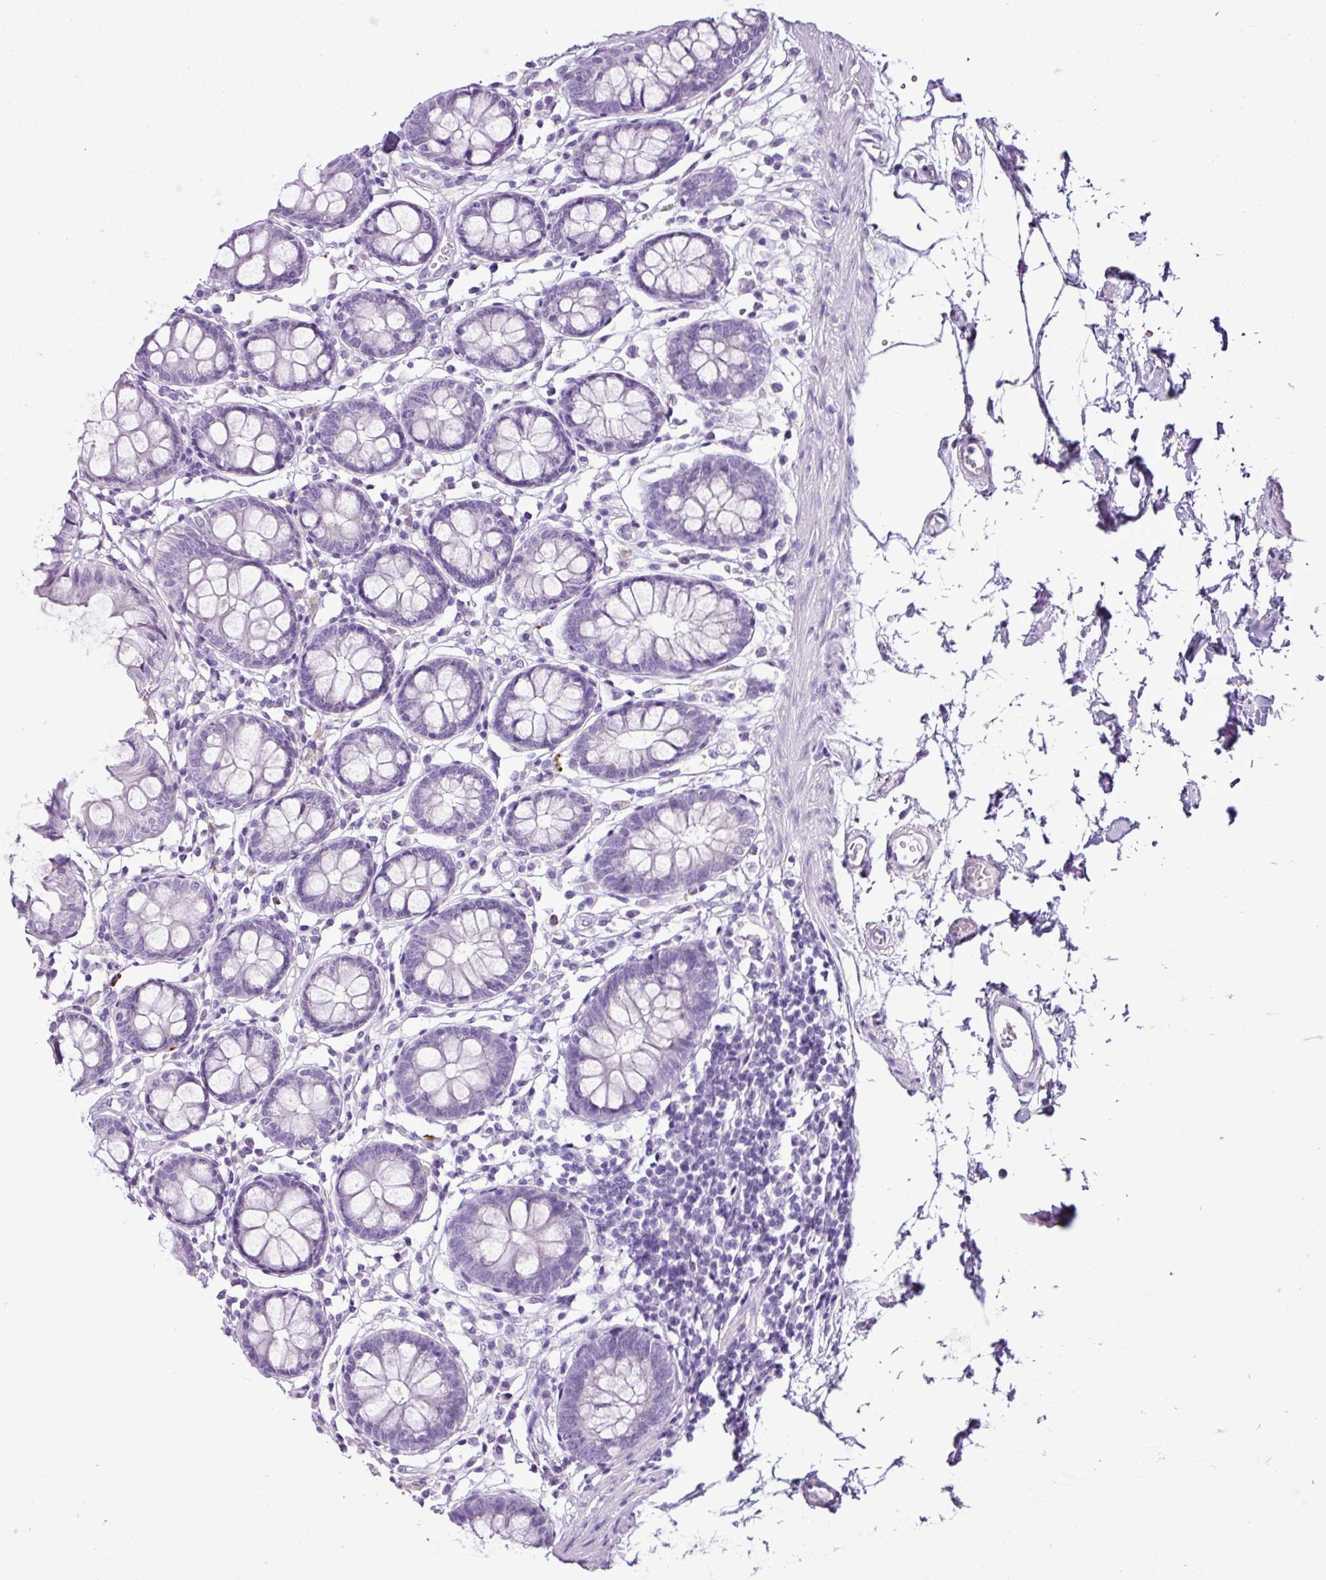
{"staining": {"intensity": "negative", "quantity": "none", "location": "none"}, "tissue": "colon", "cell_type": "Endothelial cells", "image_type": "normal", "snomed": [{"axis": "morphology", "description": "Normal tissue, NOS"}, {"axis": "topography", "description": "Colon"}], "caption": "Colon was stained to show a protein in brown. There is no significant expression in endothelial cells. (DAB (3,3'-diaminobenzidine) IHC, high magnification).", "gene": "LILRB4", "patient": {"sex": "female", "age": 84}}